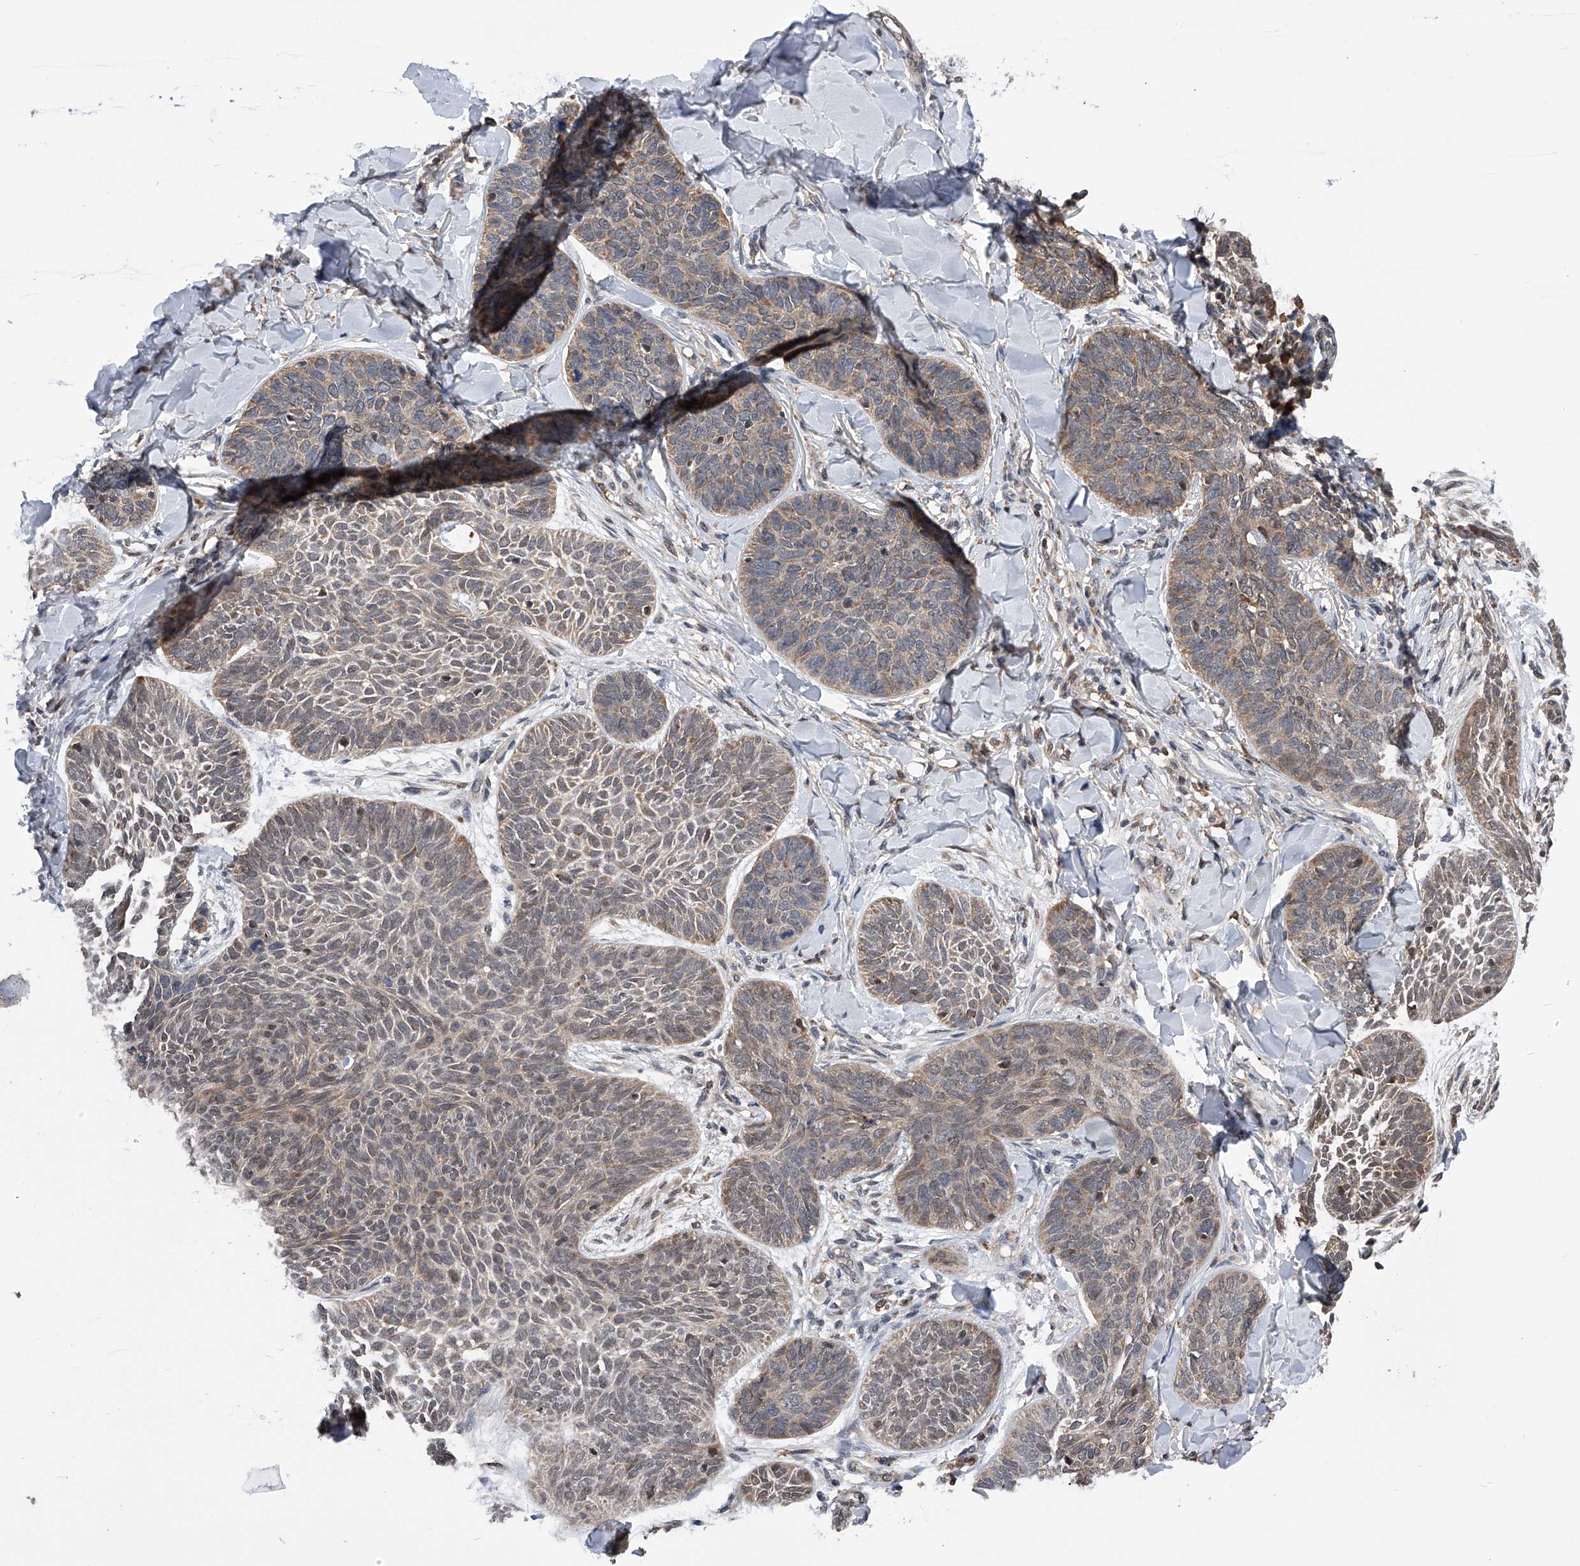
{"staining": {"intensity": "weak", "quantity": "<25%", "location": "cytoplasmic/membranous,nuclear"}, "tissue": "skin cancer", "cell_type": "Tumor cells", "image_type": "cancer", "snomed": [{"axis": "morphology", "description": "Basal cell carcinoma"}, {"axis": "topography", "description": "Skin"}], "caption": "This is a histopathology image of IHC staining of basal cell carcinoma (skin), which shows no positivity in tumor cells. The staining is performed using DAB brown chromogen with nuclei counter-stained in using hematoxylin.", "gene": "SPOCK1", "patient": {"sex": "male", "age": 85}}